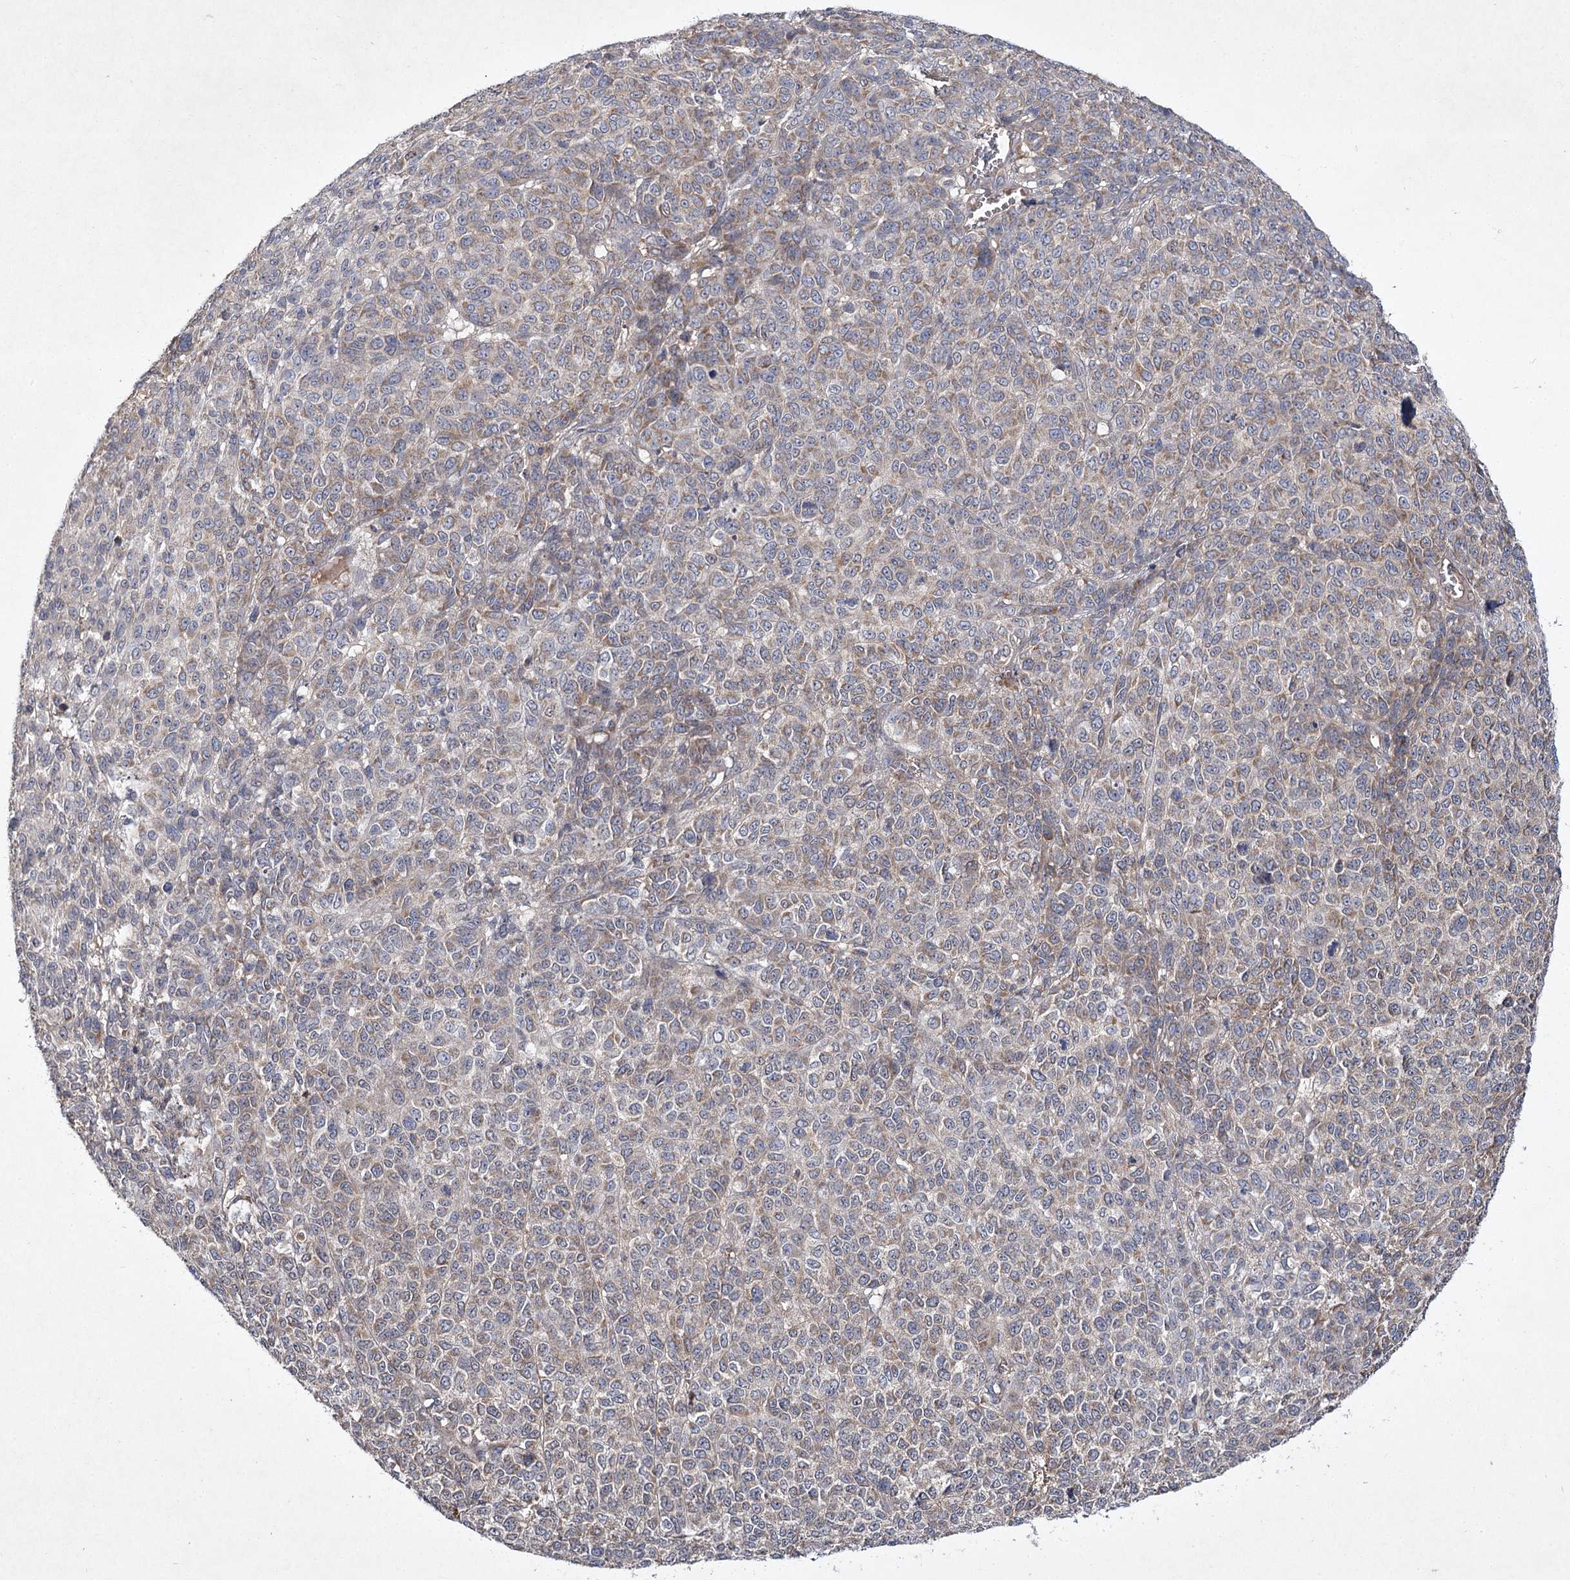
{"staining": {"intensity": "weak", "quantity": "<25%", "location": "cytoplasmic/membranous"}, "tissue": "melanoma", "cell_type": "Tumor cells", "image_type": "cancer", "snomed": [{"axis": "morphology", "description": "Malignant melanoma, NOS"}, {"axis": "topography", "description": "Skin"}], "caption": "This is a micrograph of immunohistochemistry (IHC) staining of melanoma, which shows no expression in tumor cells. (DAB (3,3'-diaminobenzidine) immunohistochemistry (IHC) visualized using brightfield microscopy, high magnification).", "gene": "MFN1", "patient": {"sex": "male", "age": 49}}